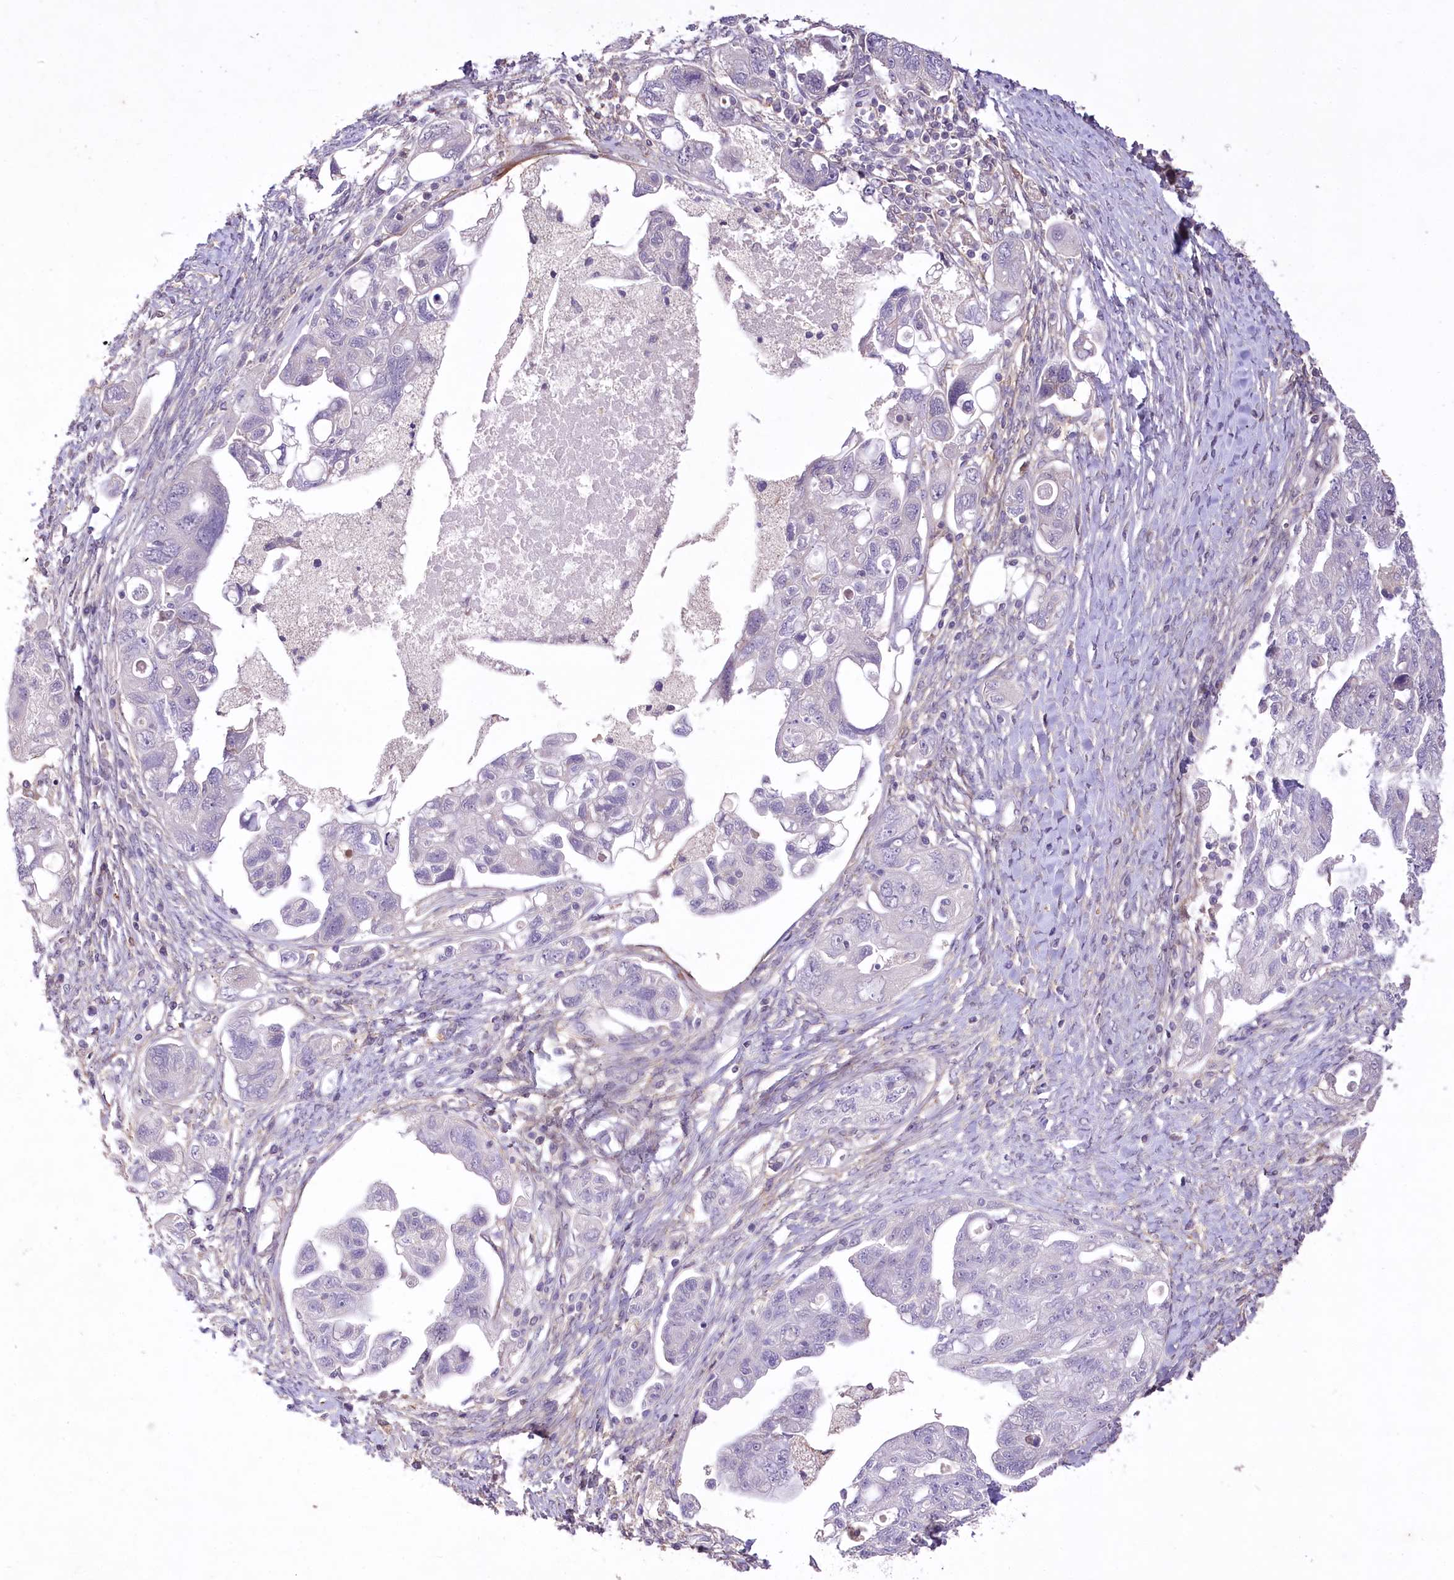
{"staining": {"intensity": "negative", "quantity": "none", "location": "none"}, "tissue": "ovarian cancer", "cell_type": "Tumor cells", "image_type": "cancer", "snomed": [{"axis": "morphology", "description": "Carcinoma, NOS"}, {"axis": "morphology", "description": "Cystadenocarcinoma, serous, NOS"}, {"axis": "topography", "description": "Ovary"}], "caption": "A high-resolution image shows IHC staining of ovarian serous cystadenocarcinoma, which exhibits no significant positivity in tumor cells. The staining was performed using DAB (3,3'-diaminobenzidine) to visualize the protein expression in brown, while the nuclei were stained in blue with hematoxylin (Magnification: 20x).", "gene": "ENPP1", "patient": {"sex": "female", "age": 69}}